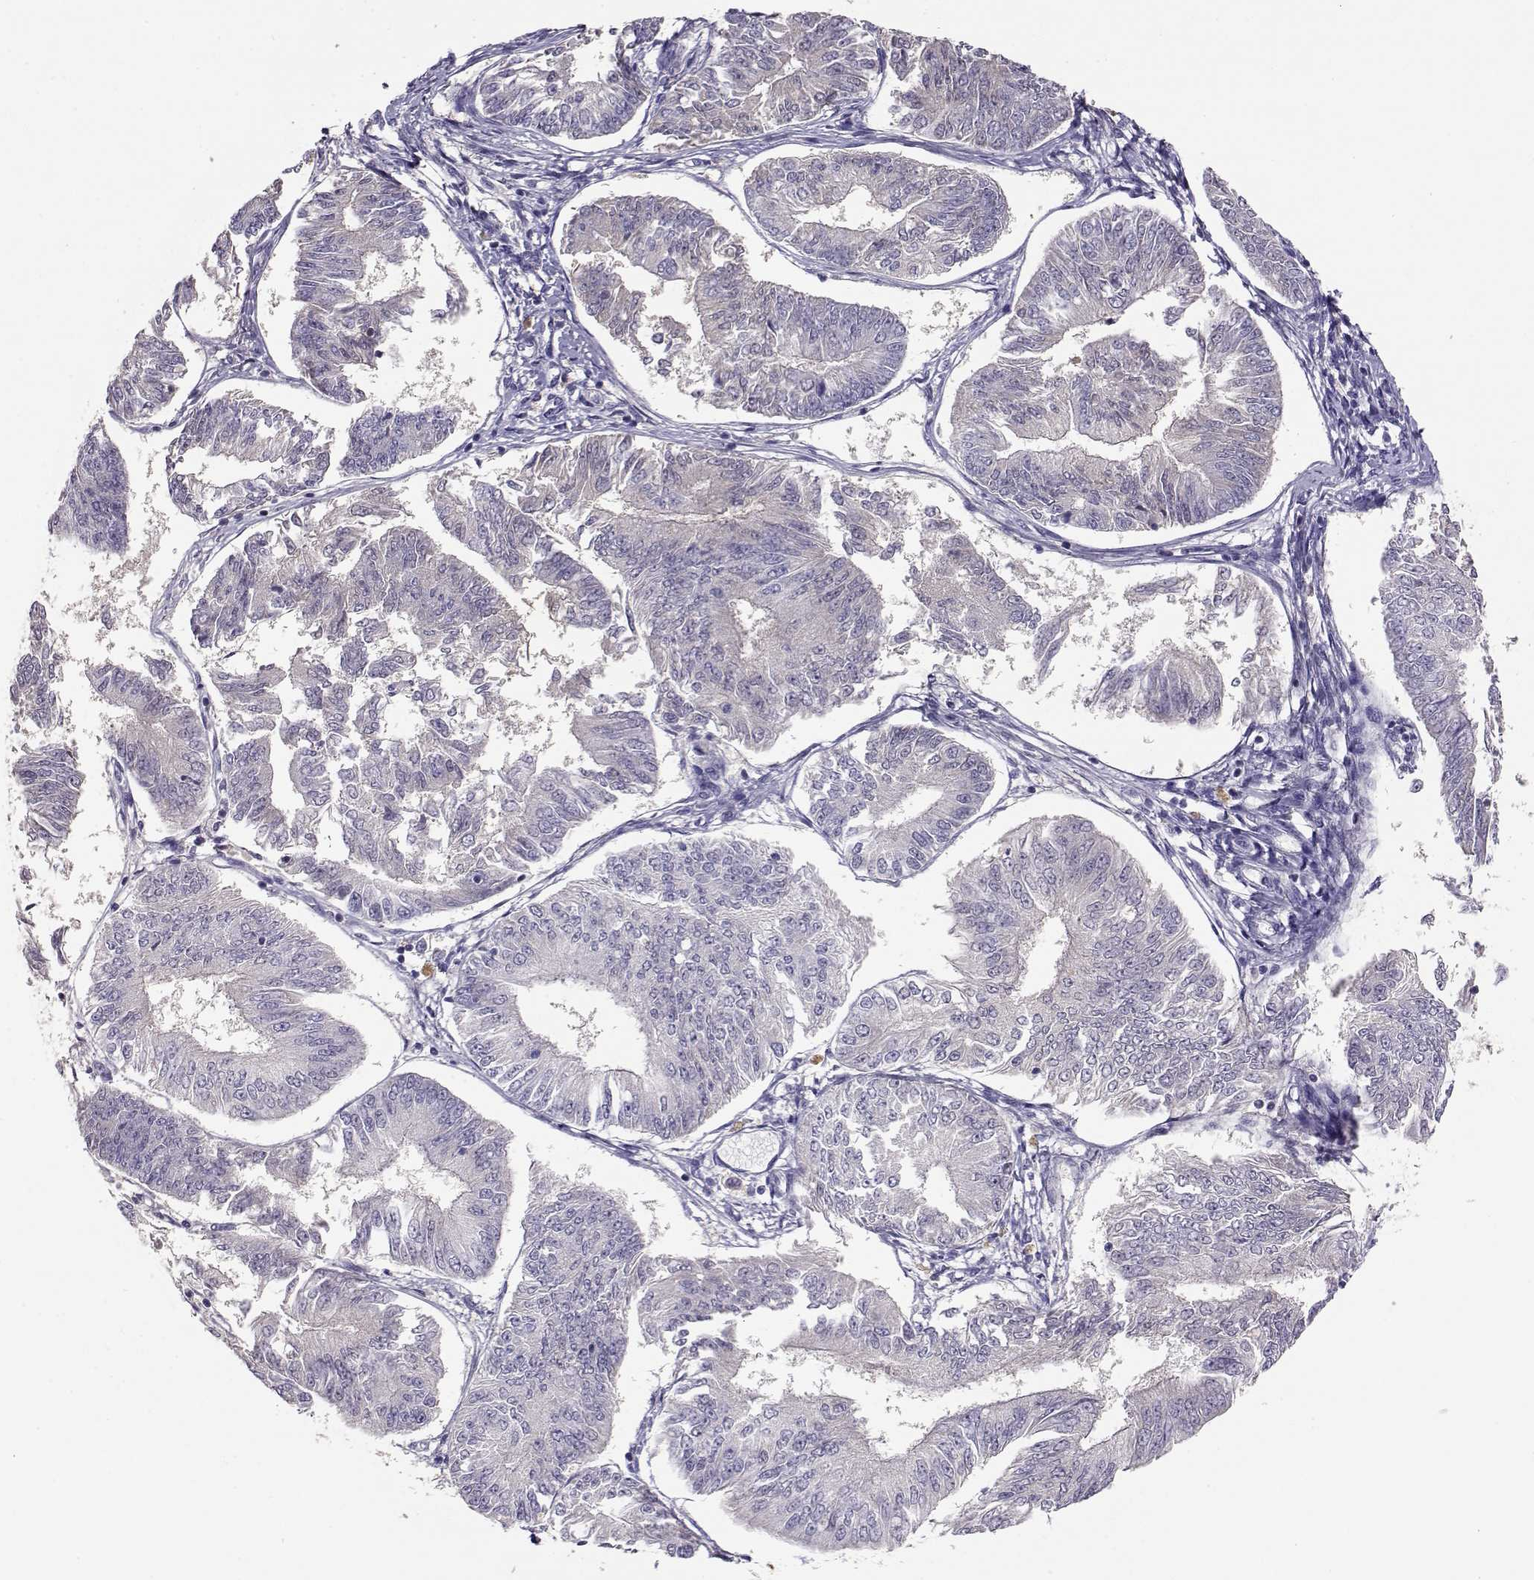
{"staining": {"intensity": "negative", "quantity": "none", "location": "none"}, "tissue": "endometrial cancer", "cell_type": "Tumor cells", "image_type": "cancer", "snomed": [{"axis": "morphology", "description": "Adenocarcinoma, NOS"}, {"axis": "topography", "description": "Endometrium"}], "caption": "Immunohistochemistry image of human adenocarcinoma (endometrial) stained for a protein (brown), which displays no expression in tumor cells.", "gene": "TACR1", "patient": {"sex": "female", "age": 58}}